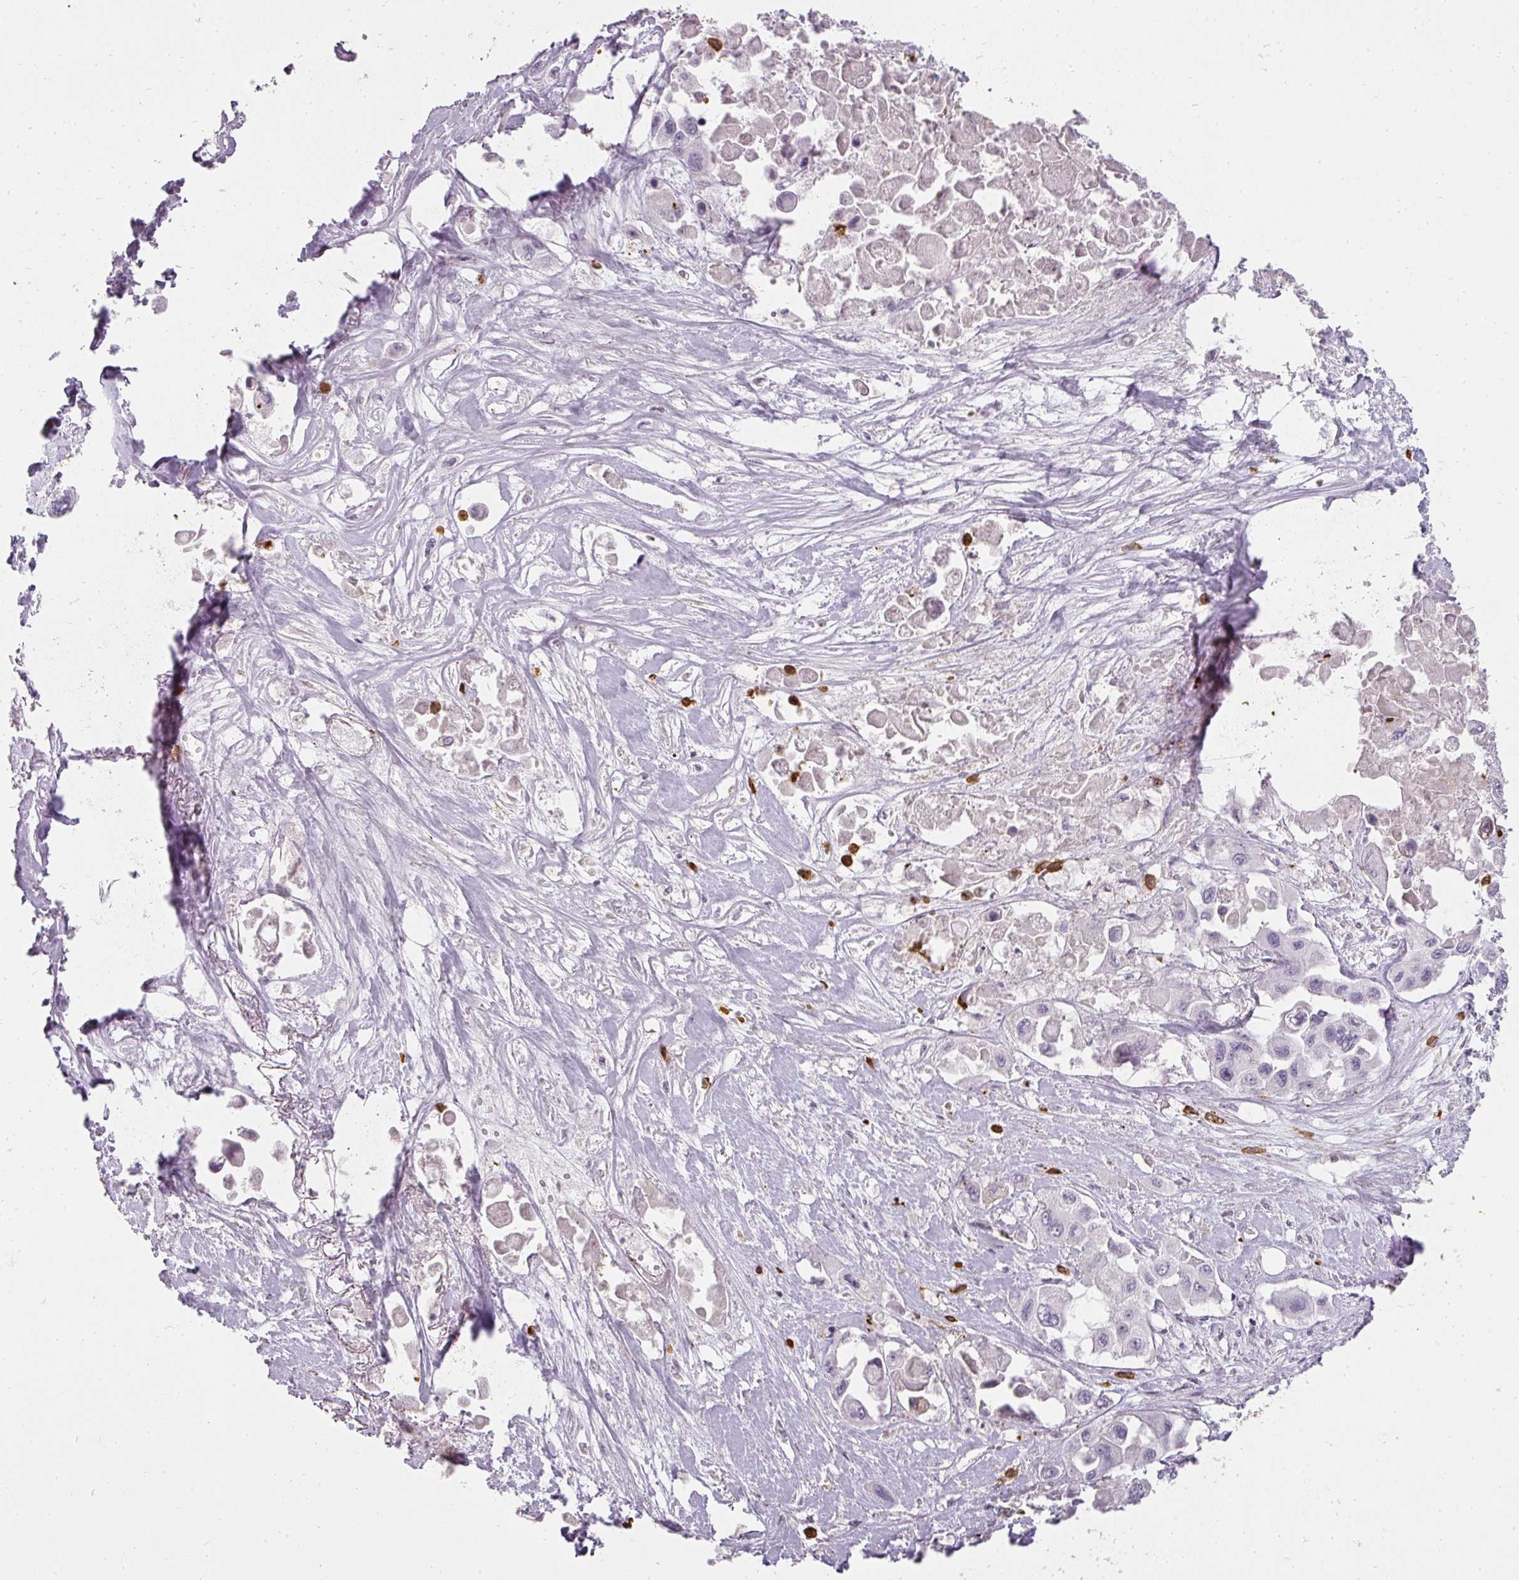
{"staining": {"intensity": "negative", "quantity": "none", "location": "none"}, "tissue": "pancreatic cancer", "cell_type": "Tumor cells", "image_type": "cancer", "snomed": [{"axis": "morphology", "description": "Adenocarcinoma, NOS"}, {"axis": "topography", "description": "Pancreas"}], "caption": "The histopathology image exhibits no staining of tumor cells in pancreatic cancer (adenocarcinoma).", "gene": "BIK", "patient": {"sex": "male", "age": 92}}